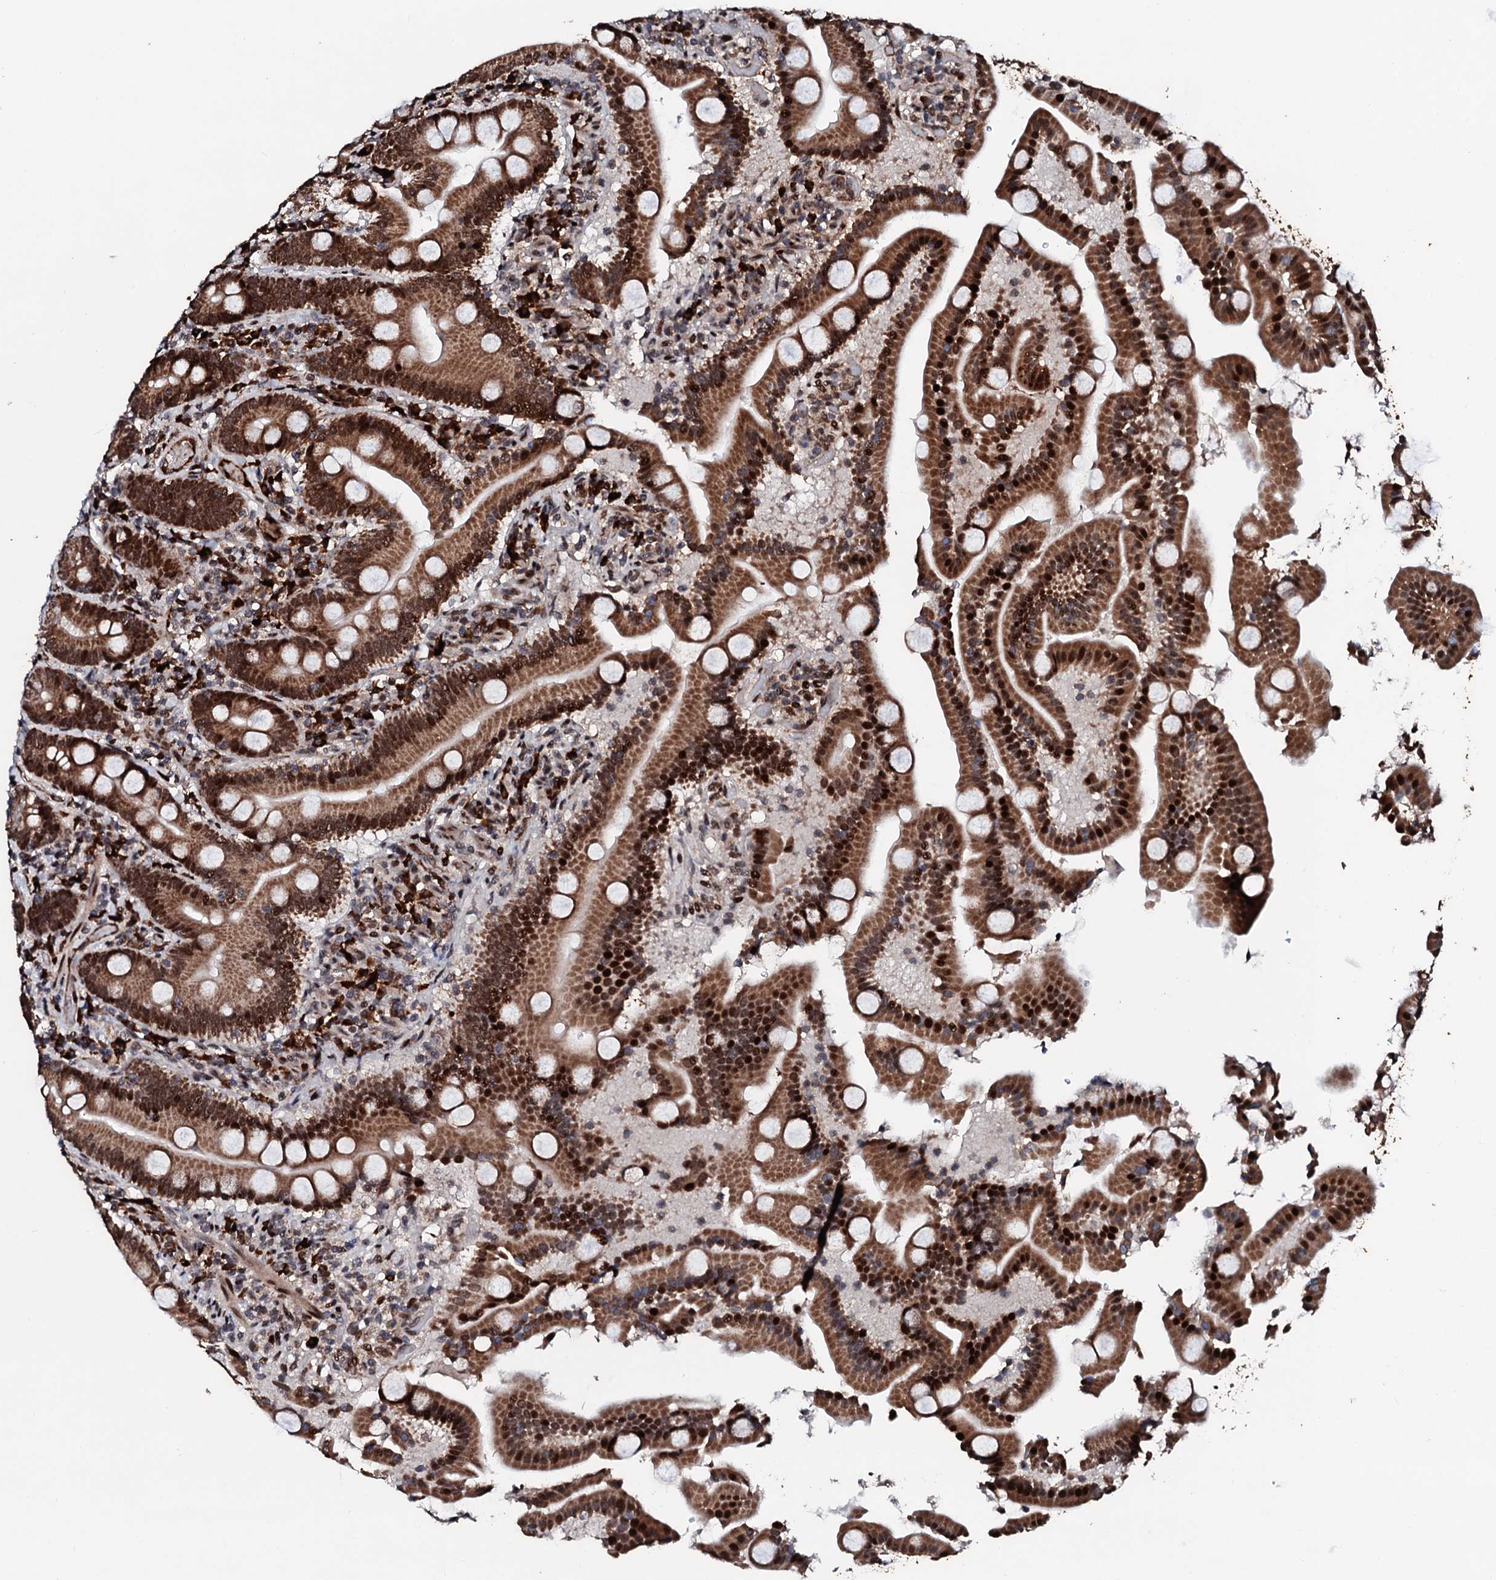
{"staining": {"intensity": "strong", "quantity": ">75%", "location": "cytoplasmic/membranous,nuclear"}, "tissue": "duodenum", "cell_type": "Glandular cells", "image_type": "normal", "snomed": [{"axis": "morphology", "description": "Normal tissue, NOS"}, {"axis": "topography", "description": "Duodenum"}], "caption": "This is an image of IHC staining of normal duodenum, which shows strong staining in the cytoplasmic/membranous,nuclear of glandular cells.", "gene": "KIF18A", "patient": {"sex": "male", "age": 55}}